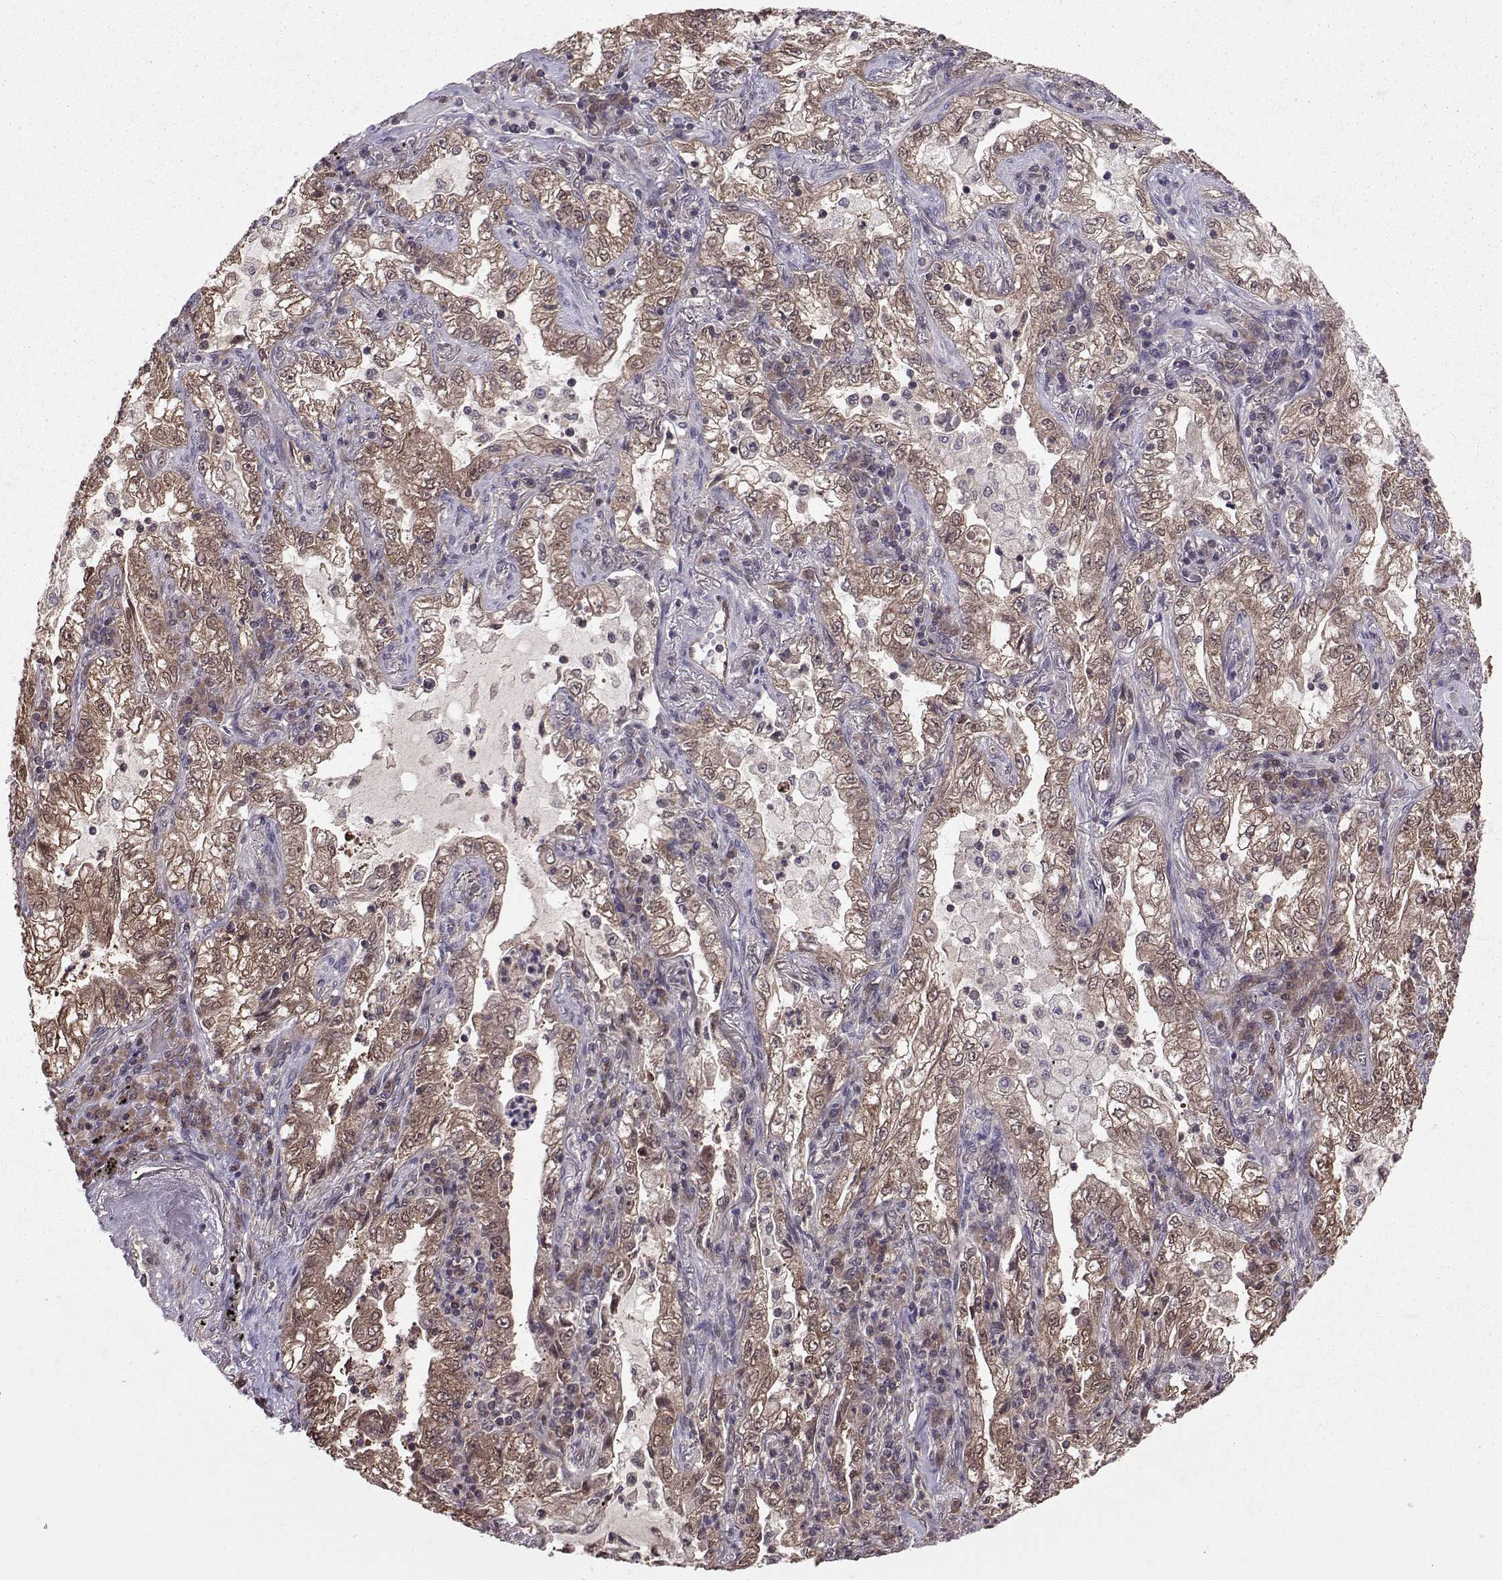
{"staining": {"intensity": "moderate", "quantity": "25%-75%", "location": "cytoplasmic/membranous"}, "tissue": "lung cancer", "cell_type": "Tumor cells", "image_type": "cancer", "snomed": [{"axis": "morphology", "description": "Adenocarcinoma, NOS"}, {"axis": "topography", "description": "Lung"}], "caption": "Immunohistochemistry (IHC) staining of lung cancer, which demonstrates medium levels of moderate cytoplasmic/membranous expression in approximately 25%-75% of tumor cells indicating moderate cytoplasmic/membranous protein expression. The staining was performed using DAB (brown) for protein detection and nuclei were counterstained in hematoxylin (blue).", "gene": "PPP2R2A", "patient": {"sex": "female", "age": 73}}